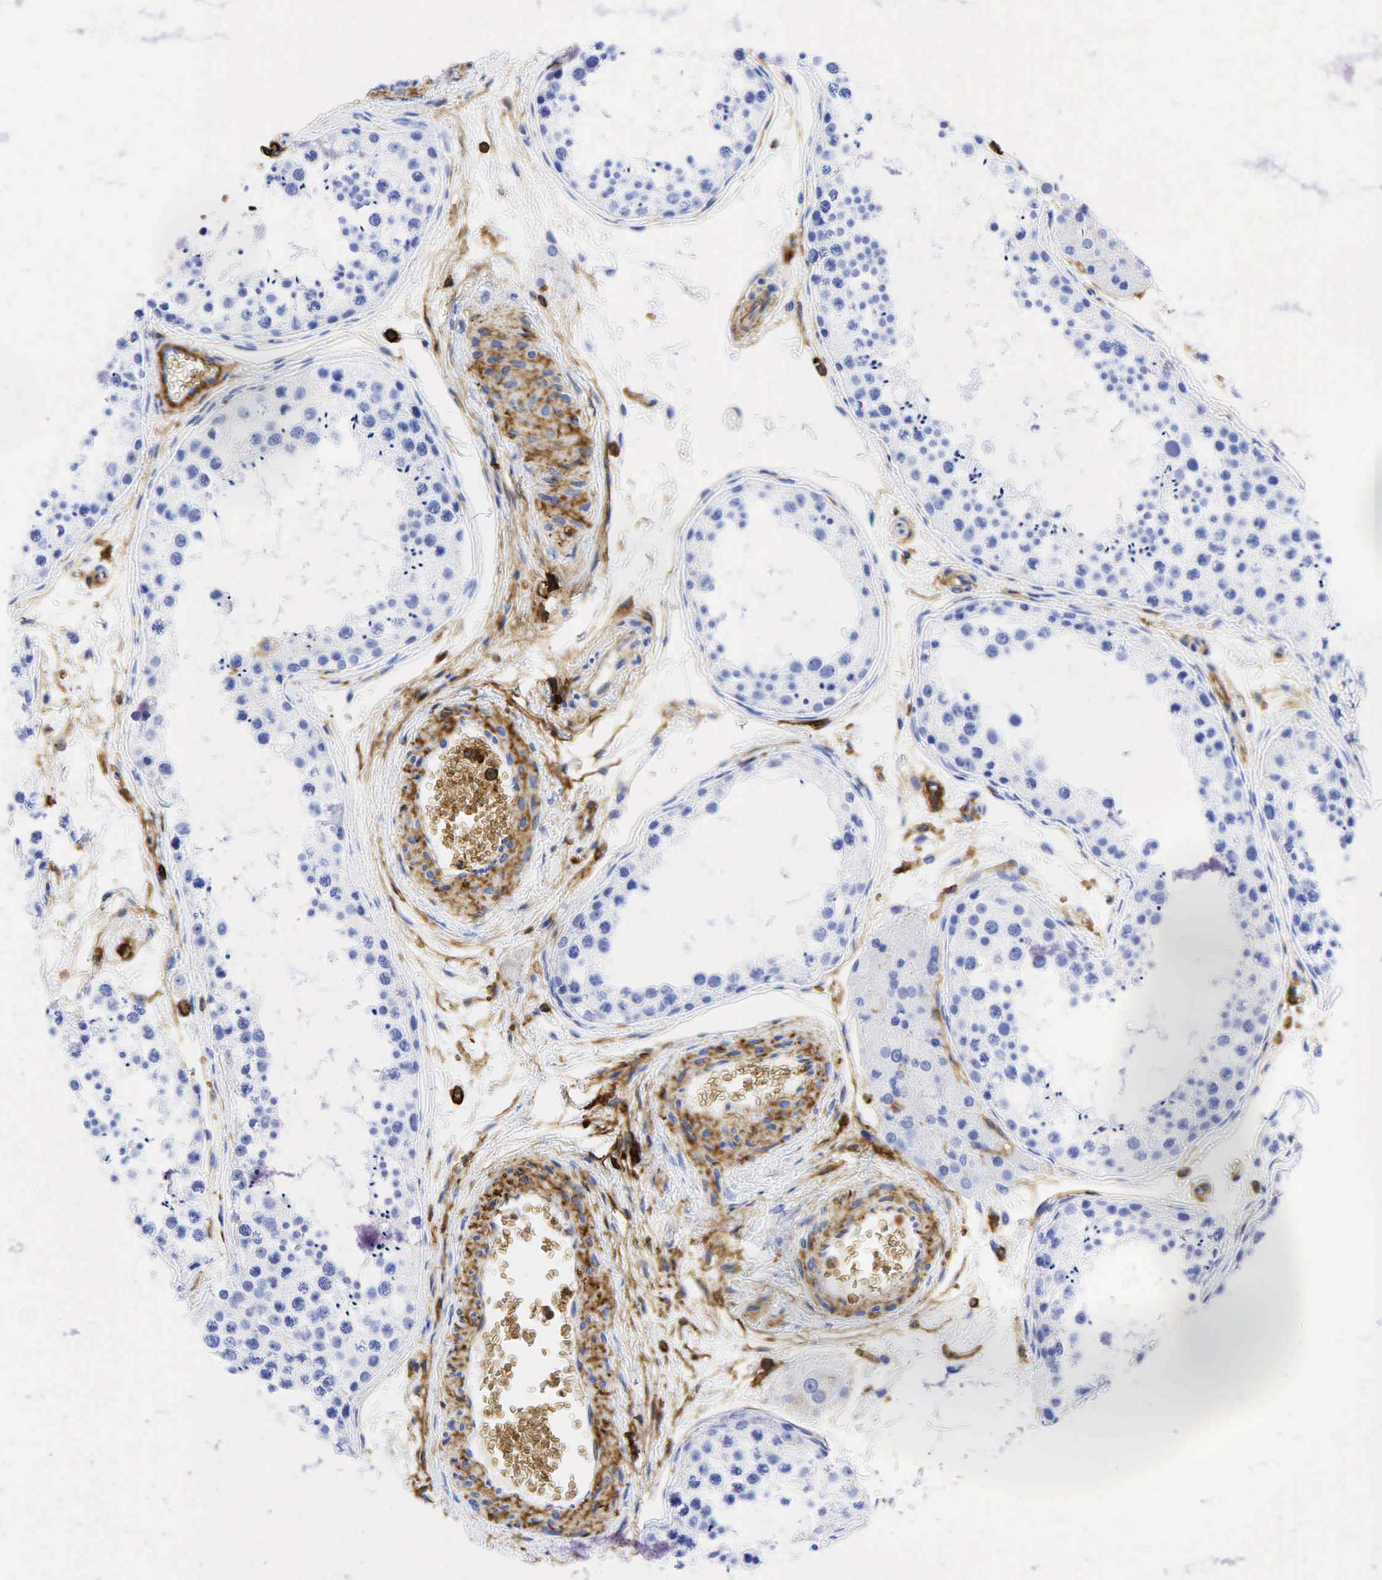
{"staining": {"intensity": "negative", "quantity": "none", "location": "none"}, "tissue": "testis", "cell_type": "Cells in seminiferous ducts", "image_type": "normal", "snomed": [{"axis": "morphology", "description": "Normal tissue, NOS"}, {"axis": "topography", "description": "Testis"}], "caption": "DAB immunohistochemical staining of benign testis demonstrates no significant expression in cells in seminiferous ducts.", "gene": "CD44", "patient": {"sex": "male", "age": 57}}